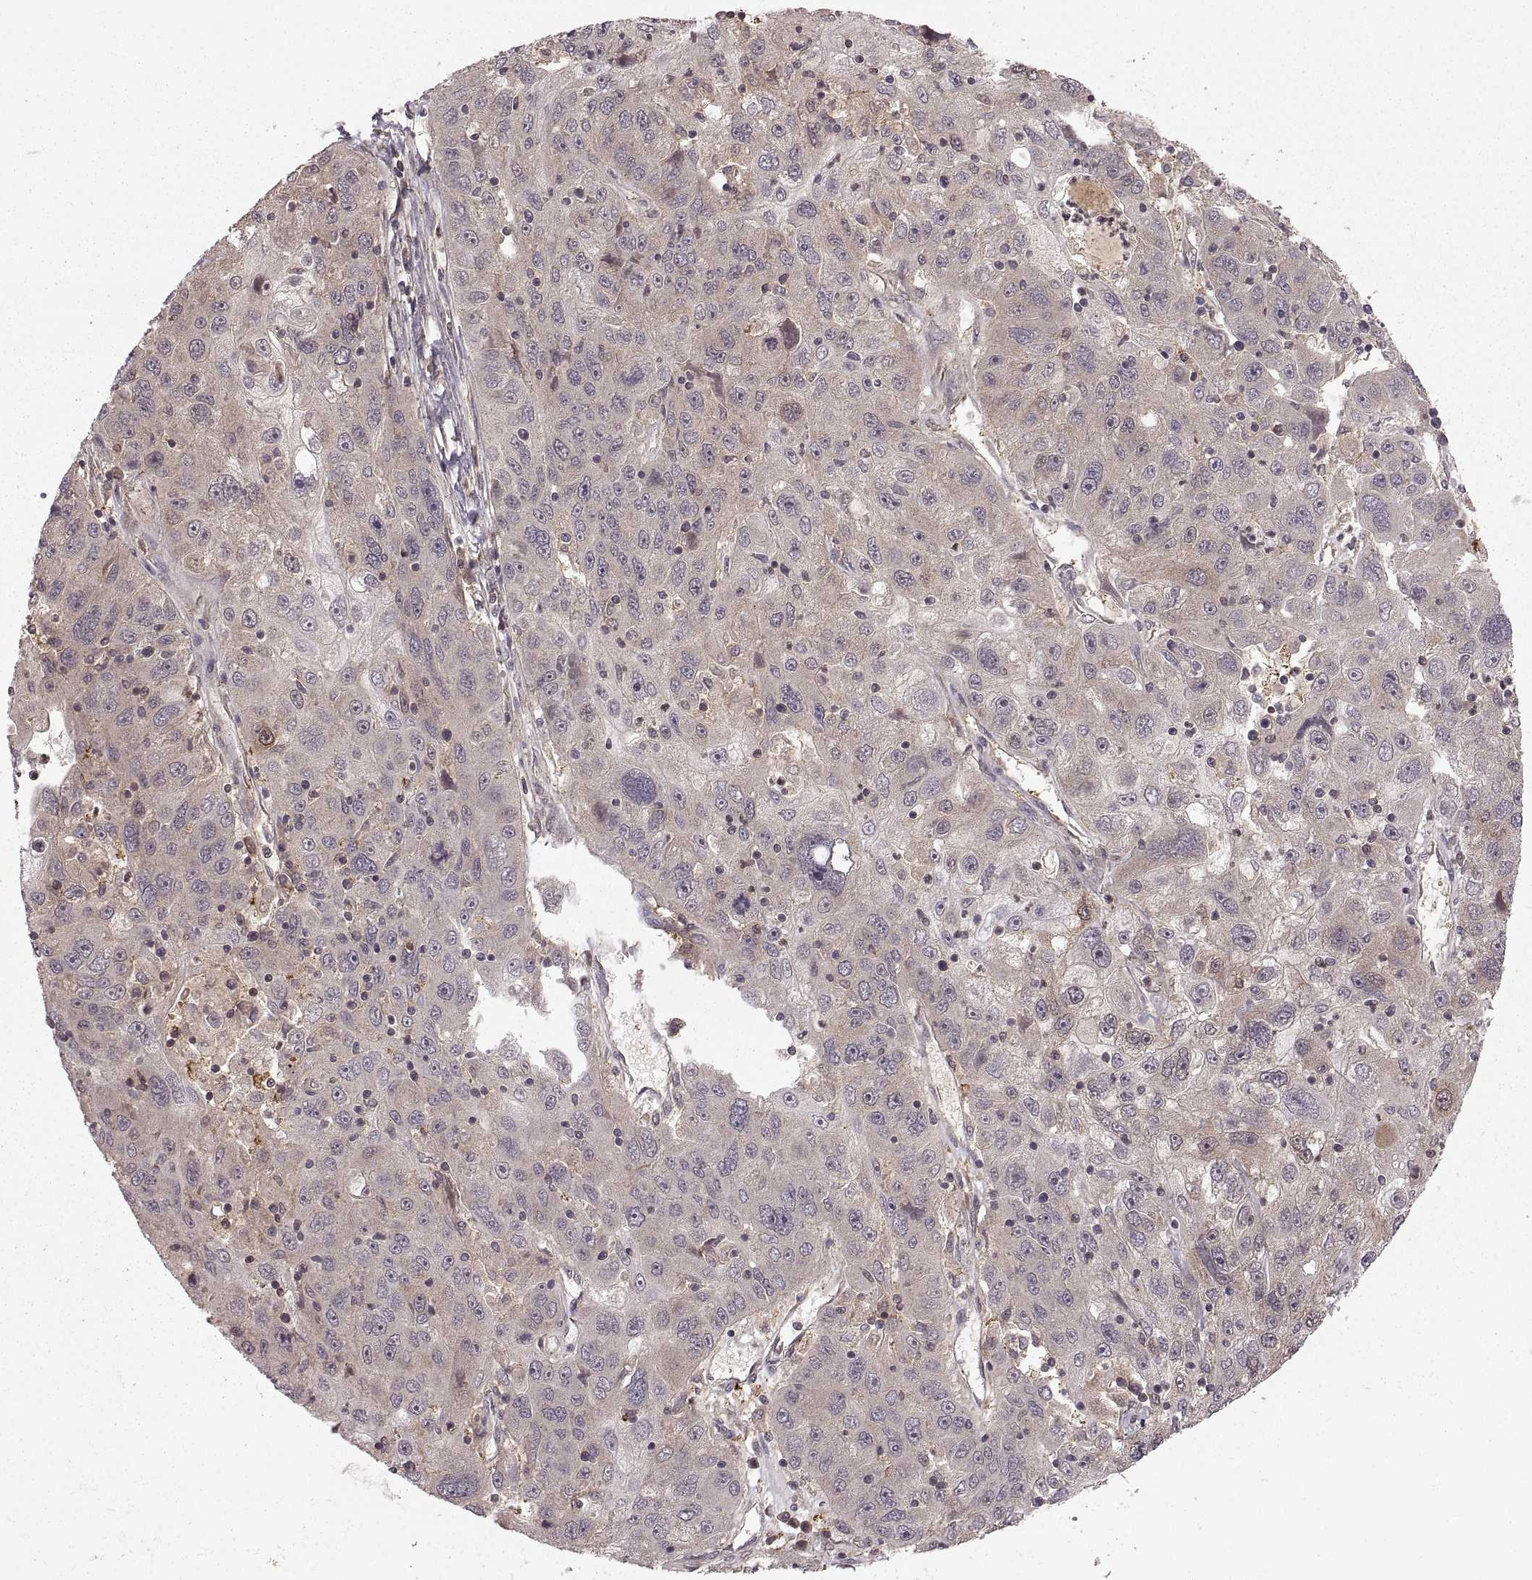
{"staining": {"intensity": "weak", "quantity": "25%-75%", "location": "cytoplasmic/membranous"}, "tissue": "stomach cancer", "cell_type": "Tumor cells", "image_type": "cancer", "snomed": [{"axis": "morphology", "description": "Adenocarcinoma, NOS"}, {"axis": "topography", "description": "Stomach"}], "caption": "Protein expression by immunohistochemistry exhibits weak cytoplasmic/membranous expression in about 25%-75% of tumor cells in stomach cancer.", "gene": "DEDD", "patient": {"sex": "male", "age": 56}}